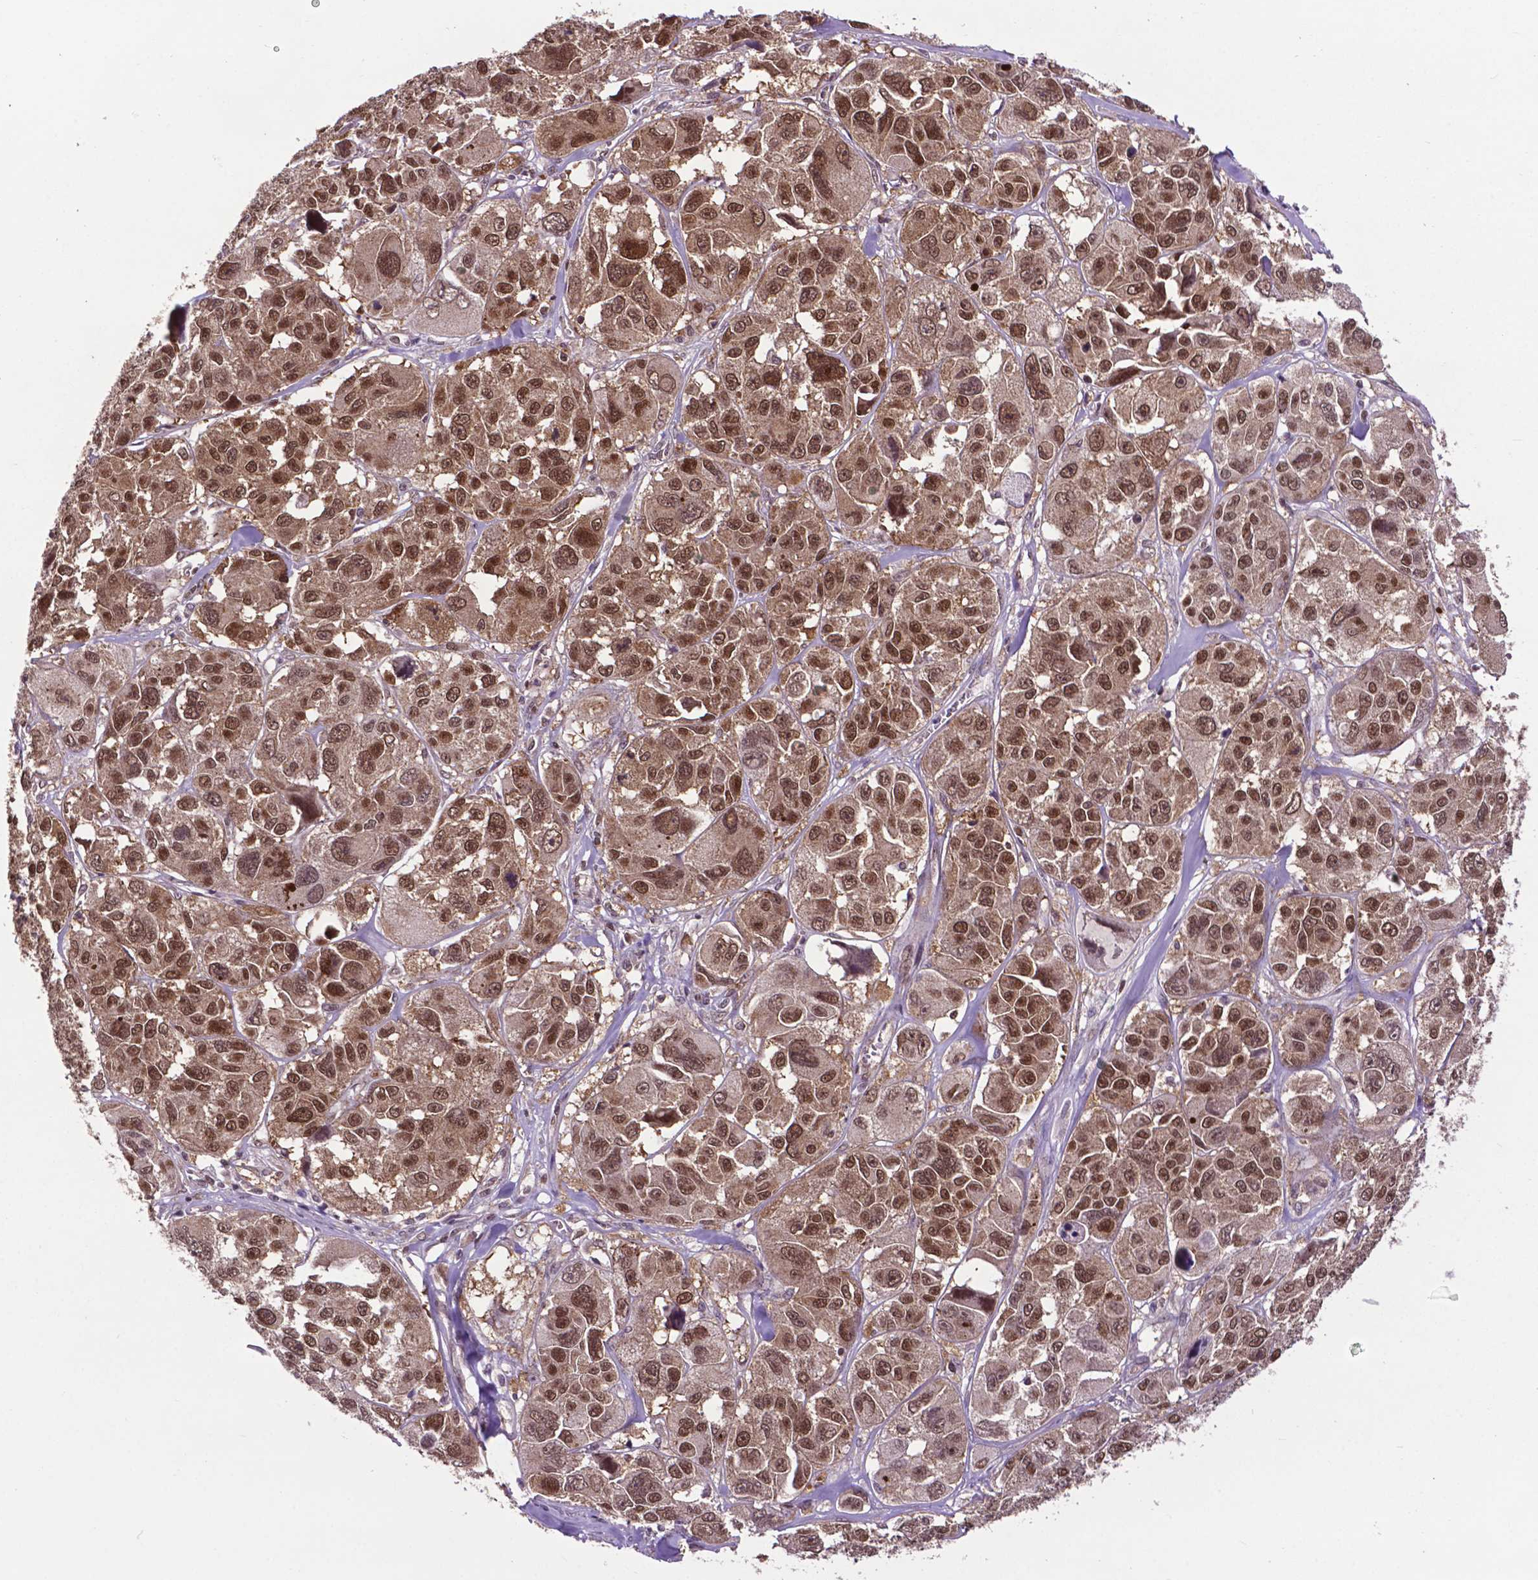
{"staining": {"intensity": "moderate", "quantity": ">75%", "location": "nuclear"}, "tissue": "melanoma", "cell_type": "Tumor cells", "image_type": "cancer", "snomed": [{"axis": "morphology", "description": "Malignant melanoma, NOS"}, {"axis": "topography", "description": "Skin"}], "caption": "Melanoma tissue displays moderate nuclear expression in about >75% of tumor cells The staining was performed using DAB, with brown indicating positive protein expression. Nuclei are stained blue with hematoxylin.", "gene": "FAF1", "patient": {"sex": "female", "age": 66}}